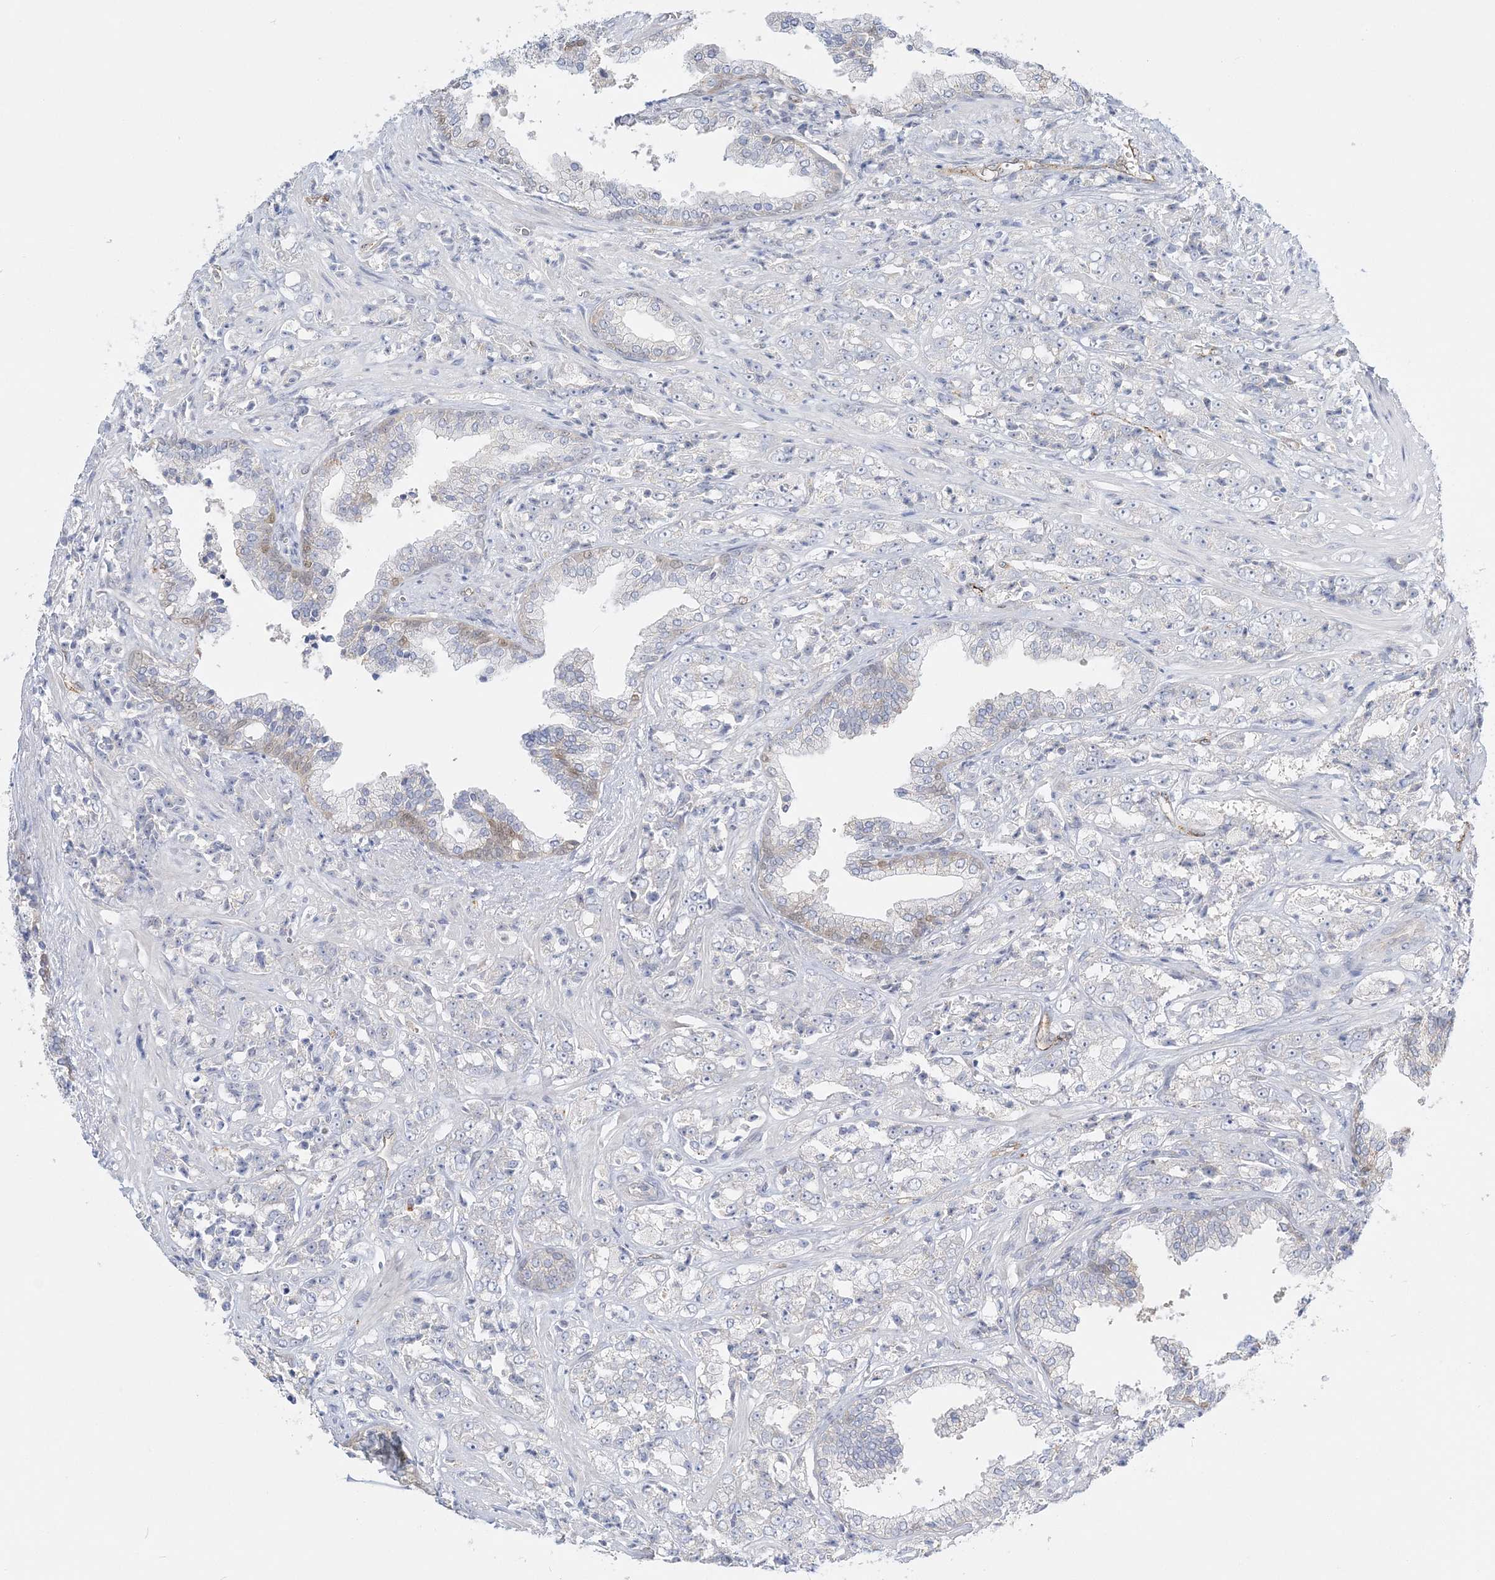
{"staining": {"intensity": "negative", "quantity": "none", "location": "none"}, "tissue": "prostate cancer", "cell_type": "Tumor cells", "image_type": "cancer", "snomed": [{"axis": "morphology", "description": "Adenocarcinoma, High grade"}, {"axis": "topography", "description": "Prostate"}], "caption": "Image shows no protein staining in tumor cells of high-grade adenocarcinoma (prostate) tissue.", "gene": "INPP1", "patient": {"sex": "male", "age": 71}}